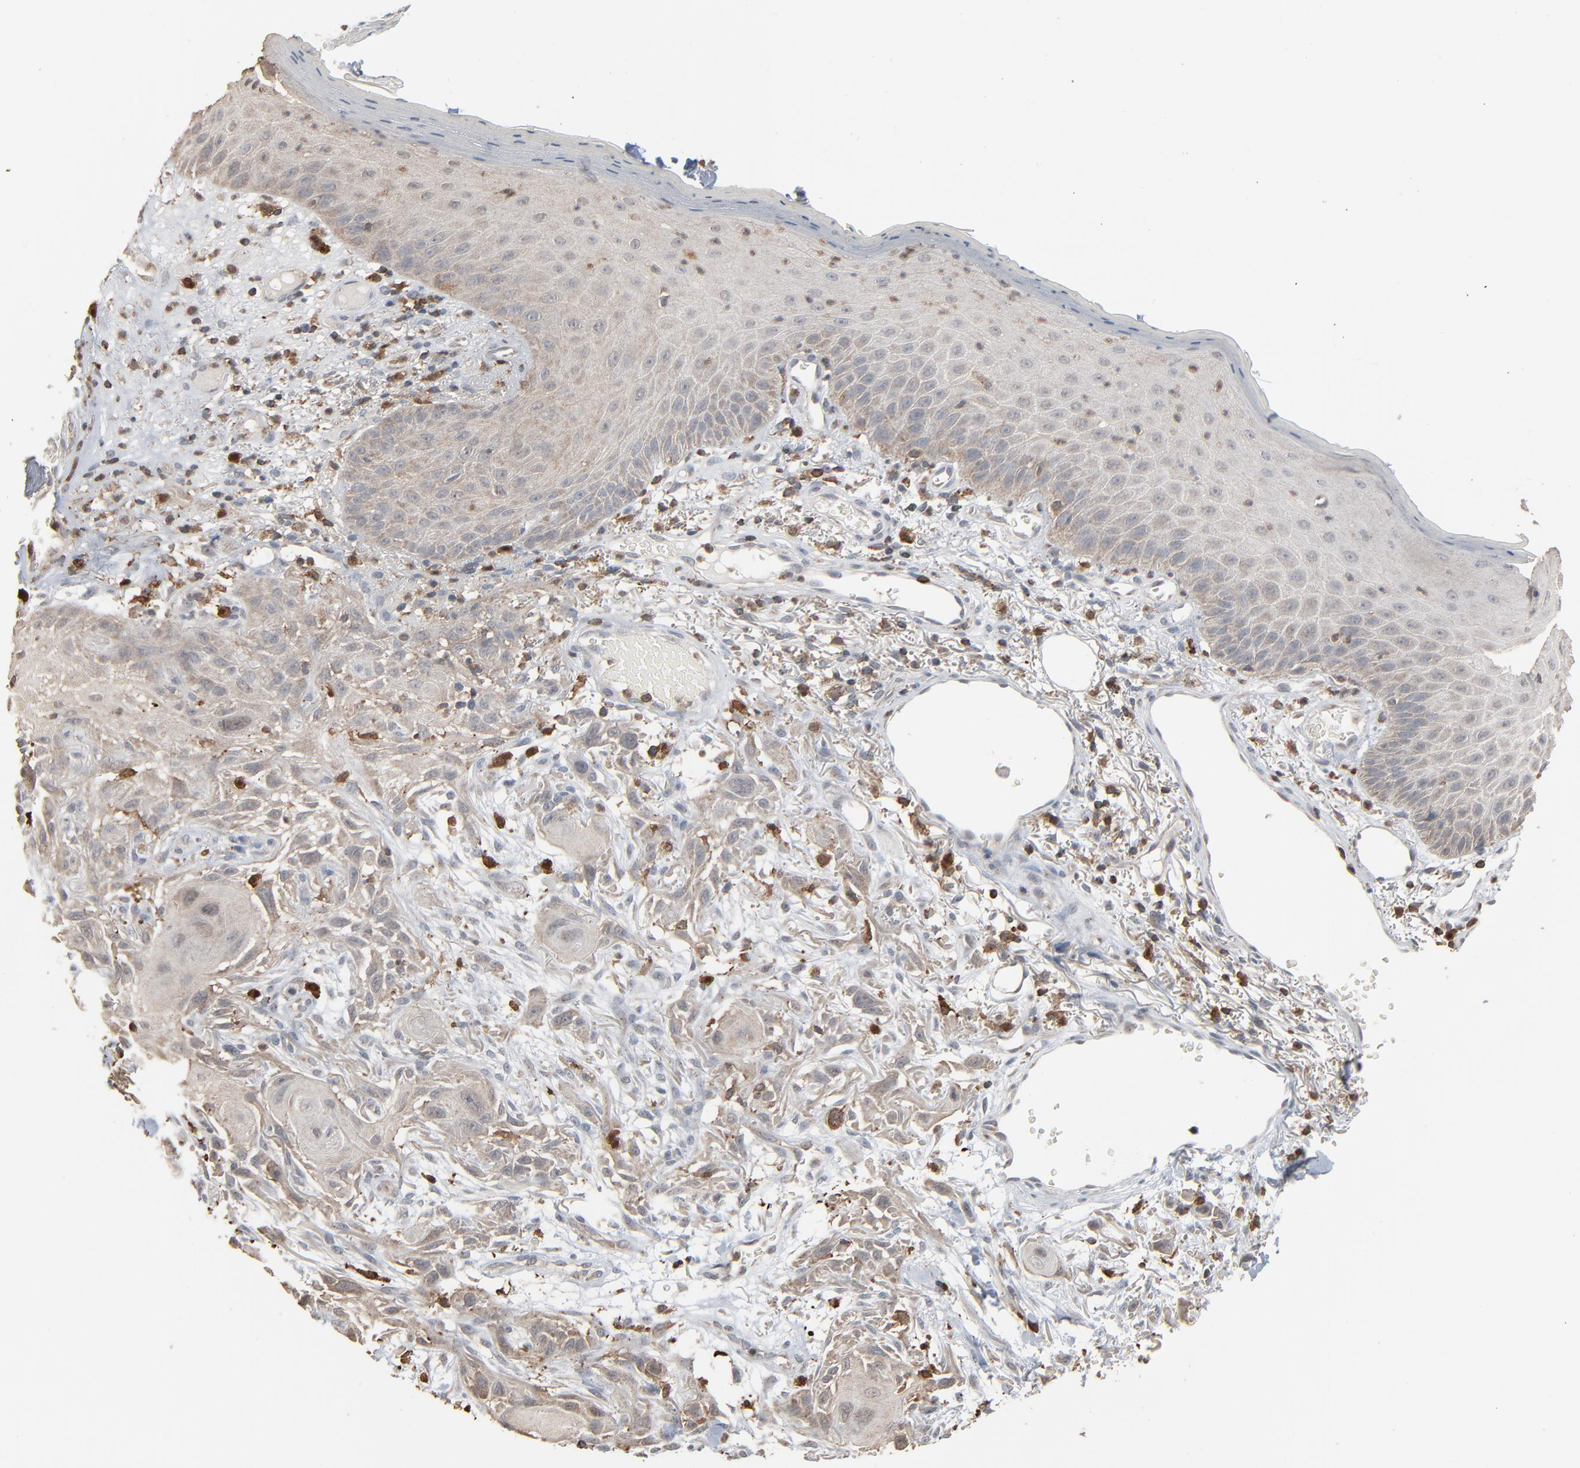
{"staining": {"intensity": "weak", "quantity": ">75%", "location": "cytoplasmic/membranous"}, "tissue": "skin cancer", "cell_type": "Tumor cells", "image_type": "cancer", "snomed": [{"axis": "morphology", "description": "Squamous cell carcinoma, NOS"}, {"axis": "topography", "description": "Skin"}], "caption": "IHC histopathology image of neoplastic tissue: skin cancer (squamous cell carcinoma) stained using IHC displays low levels of weak protein expression localized specifically in the cytoplasmic/membranous of tumor cells, appearing as a cytoplasmic/membranous brown color.", "gene": "DOCK8", "patient": {"sex": "female", "age": 59}}